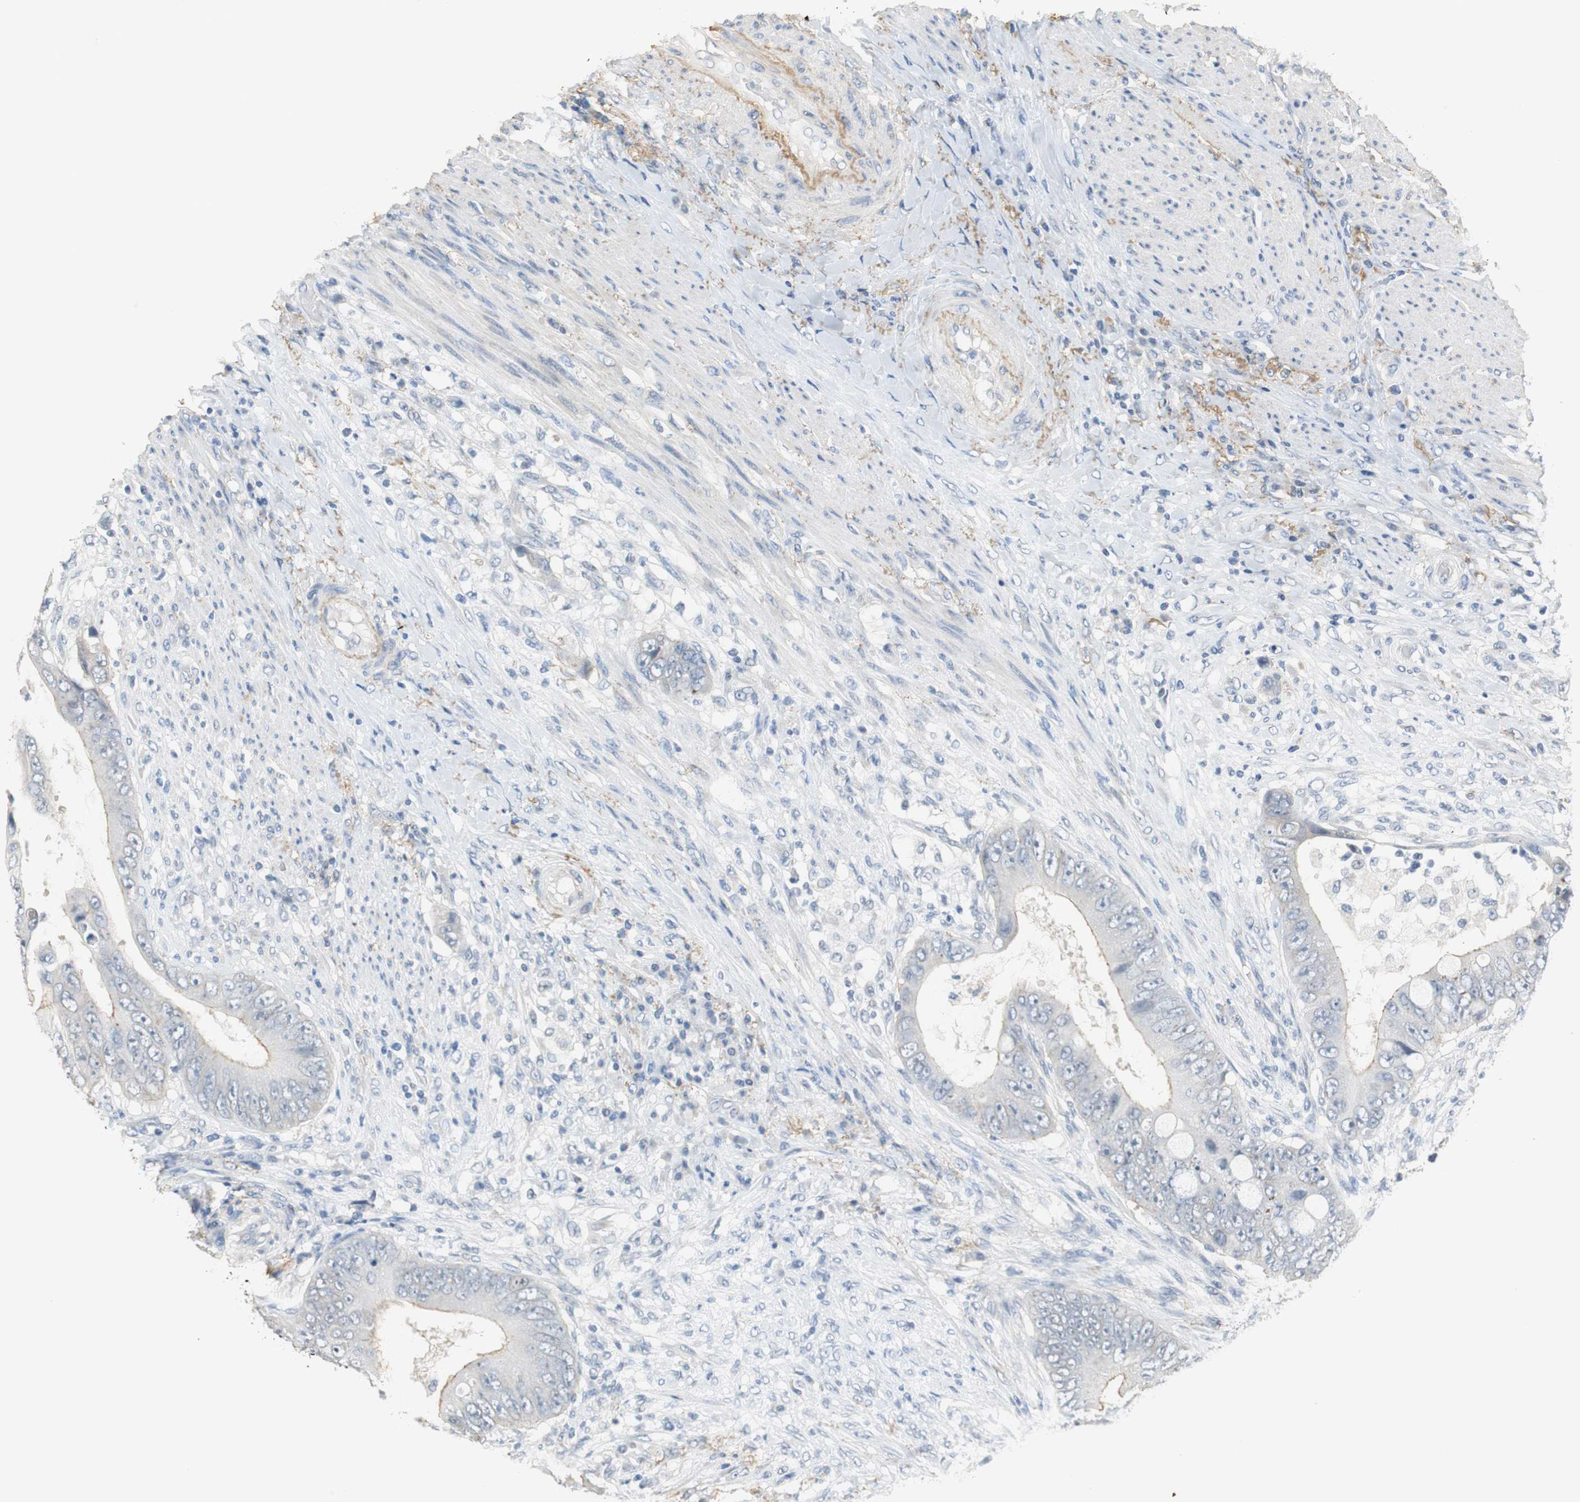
{"staining": {"intensity": "negative", "quantity": "none", "location": "none"}, "tissue": "colorectal cancer", "cell_type": "Tumor cells", "image_type": "cancer", "snomed": [{"axis": "morphology", "description": "Adenocarcinoma, NOS"}, {"axis": "topography", "description": "Rectum"}], "caption": "IHC micrograph of neoplastic tissue: human adenocarcinoma (colorectal) stained with DAB displays no significant protein positivity in tumor cells.", "gene": "MUC7", "patient": {"sex": "female", "age": 77}}